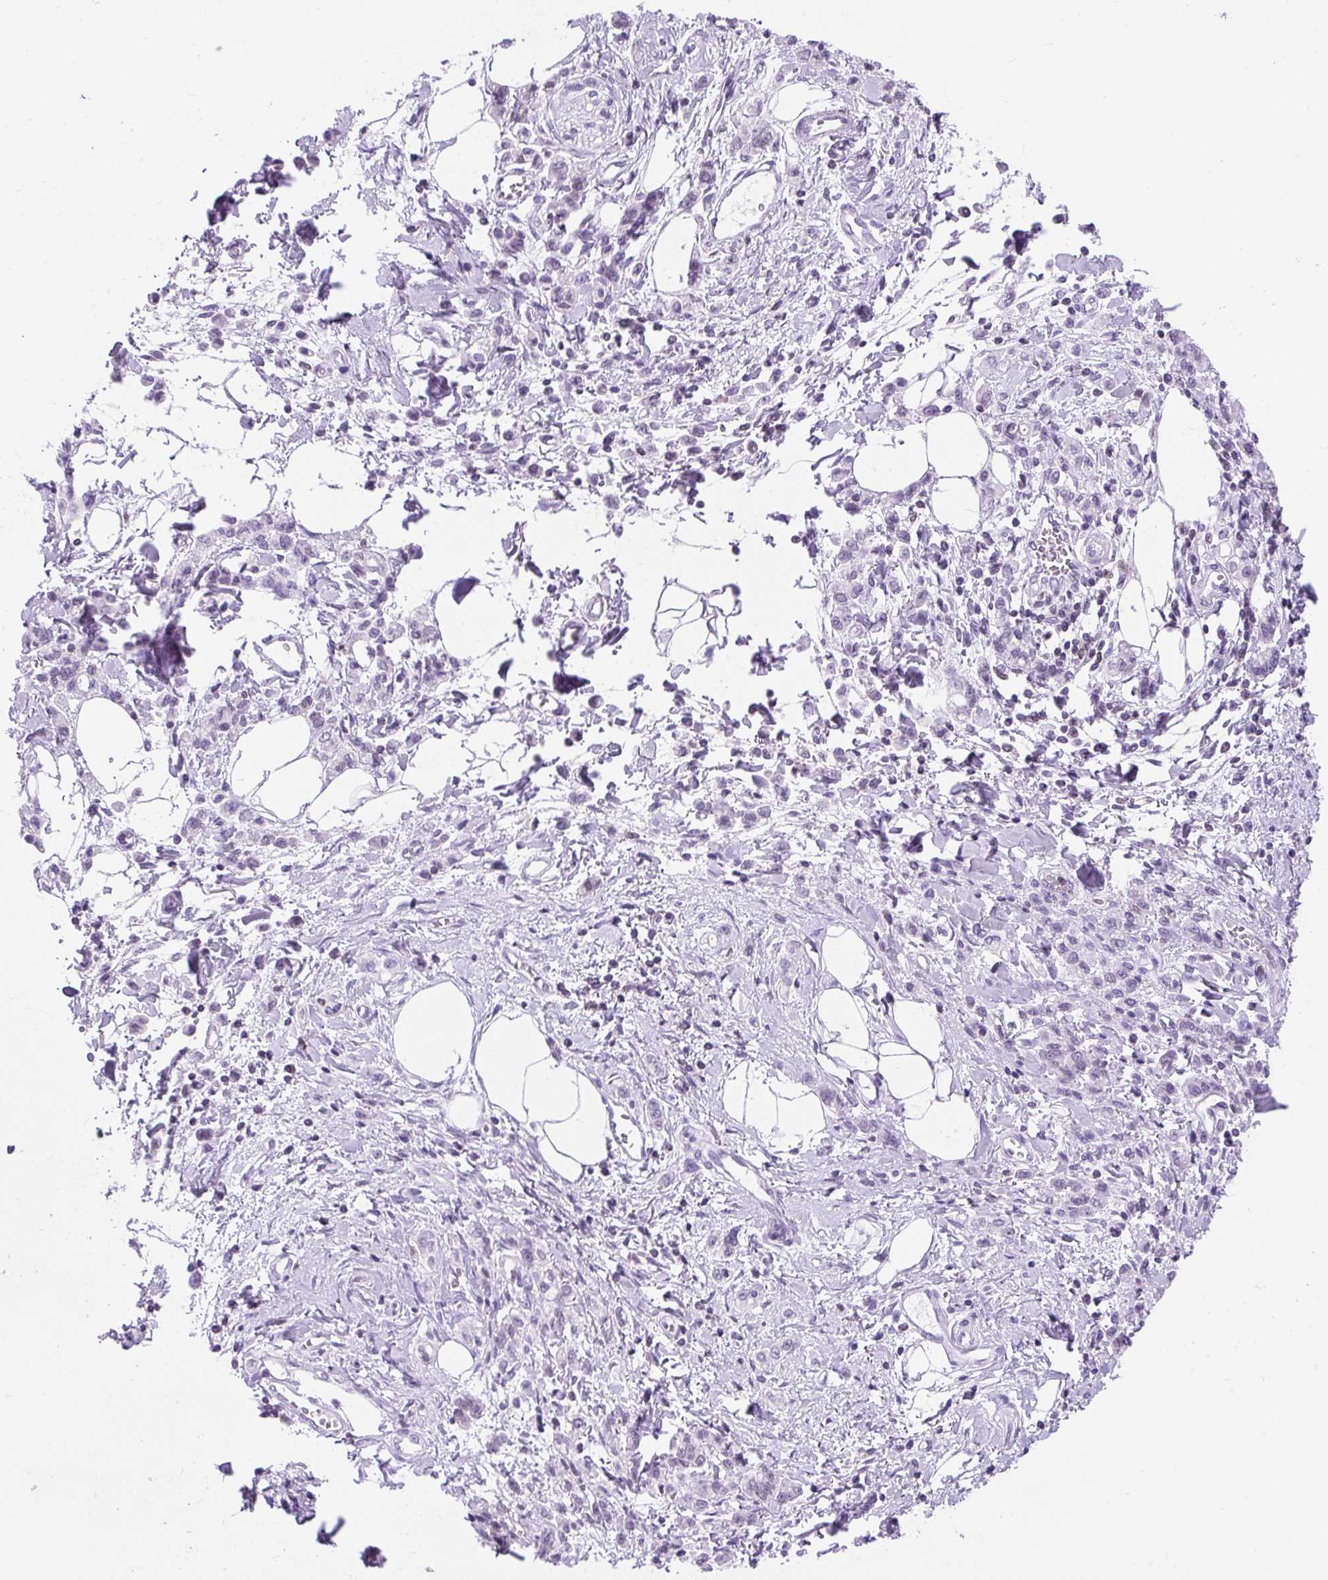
{"staining": {"intensity": "negative", "quantity": "none", "location": "none"}, "tissue": "stomach cancer", "cell_type": "Tumor cells", "image_type": "cancer", "snomed": [{"axis": "morphology", "description": "Adenocarcinoma, NOS"}, {"axis": "topography", "description": "Stomach"}], "caption": "Micrograph shows no protein expression in tumor cells of stomach cancer tissue.", "gene": "VPREB1", "patient": {"sex": "male", "age": 77}}